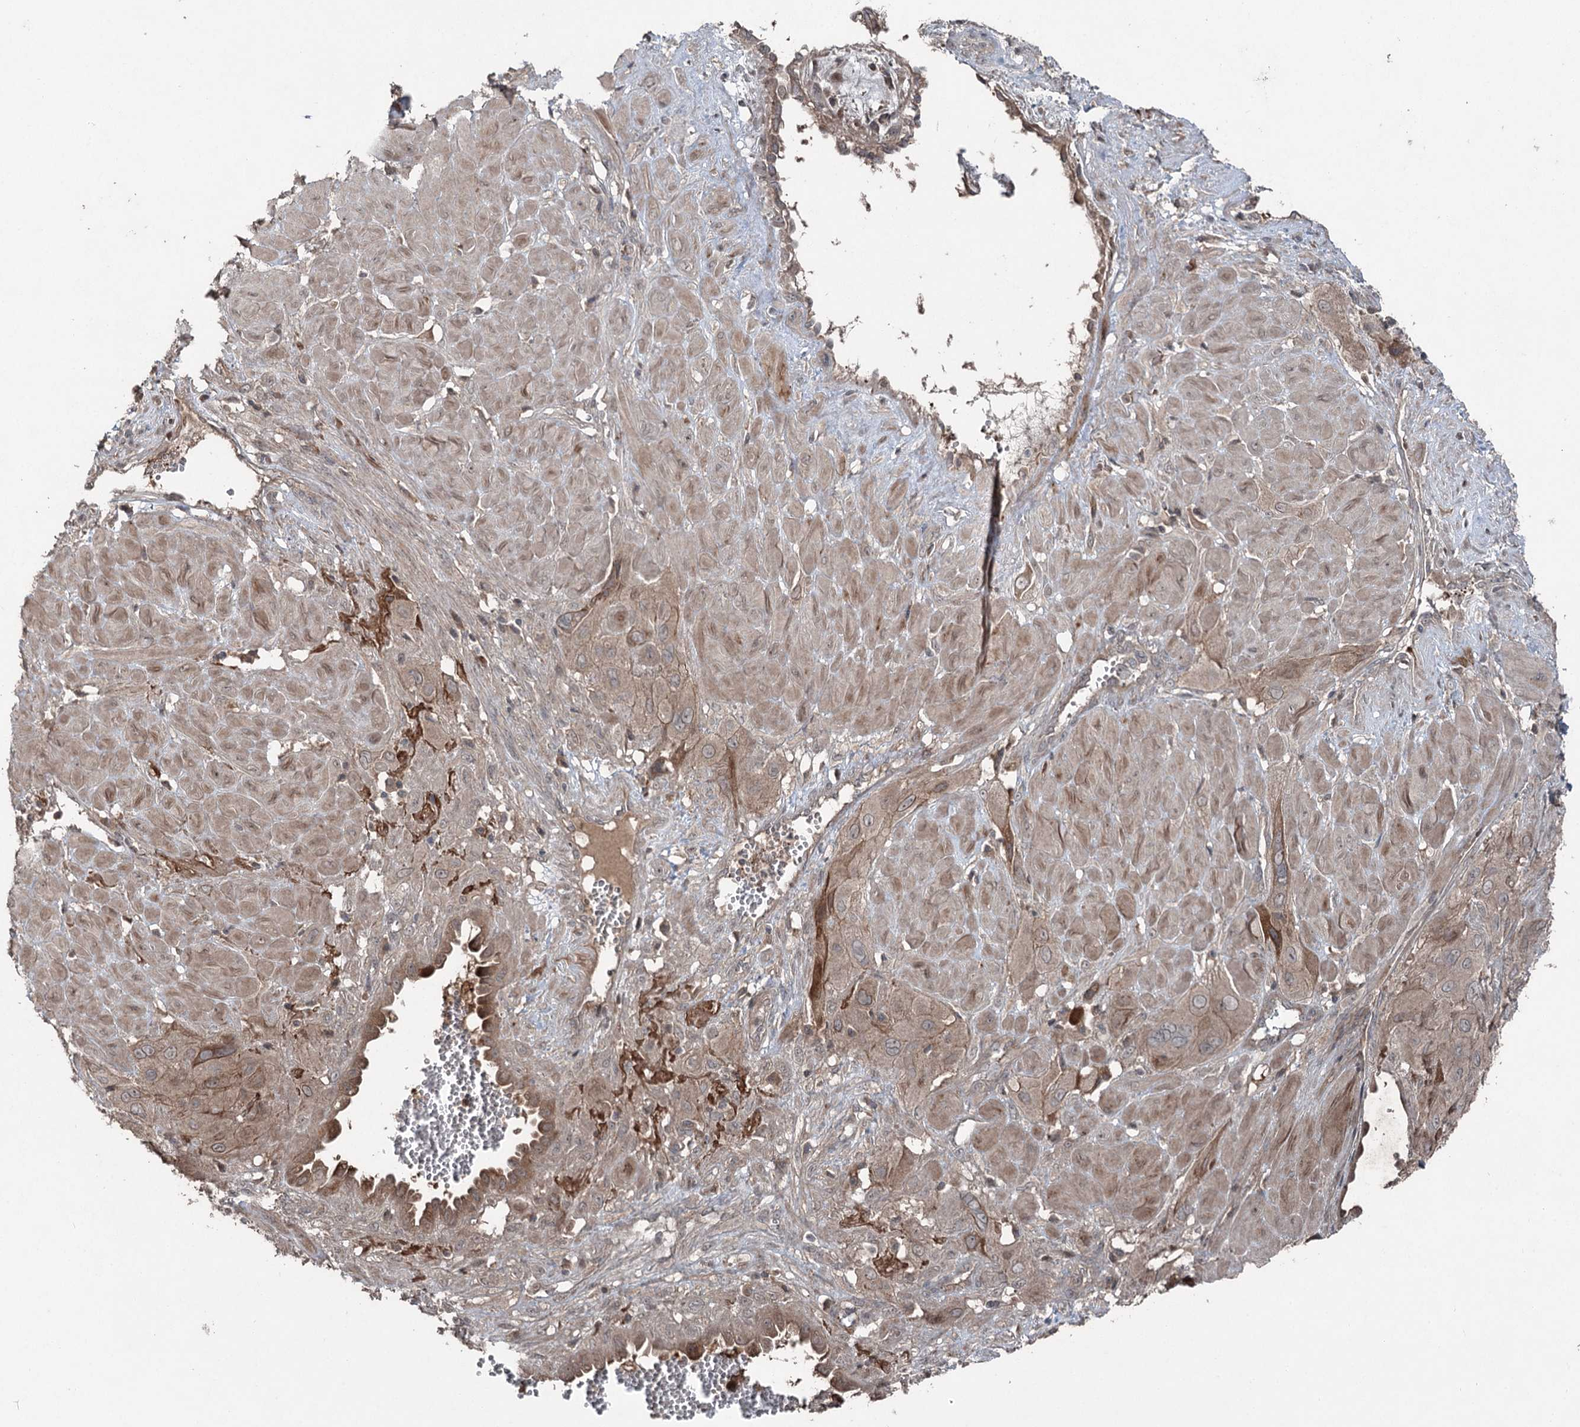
{"staining": {"intensity": "weak", "quantity": ">75%", "location": "cytoplasmic/membranous"}, "tissue": "cervical cancer", "cell_type": "Tumor cells", "image_type": "cancer", "snomed": [{"axis": "morphology", "description": "Squamous cell carcinoma, NOS"}, {"axis": "topography", "description": "Cervix"}], "caption": "Brown immunohistochemical staining in human cervical squamous cell carcinoma shows weak cytoplasmic/membranous positivity in about >75% of tumor cells.", "gene": "MAPK8IP2", "patient": {"sex": "female", "age": 34}}